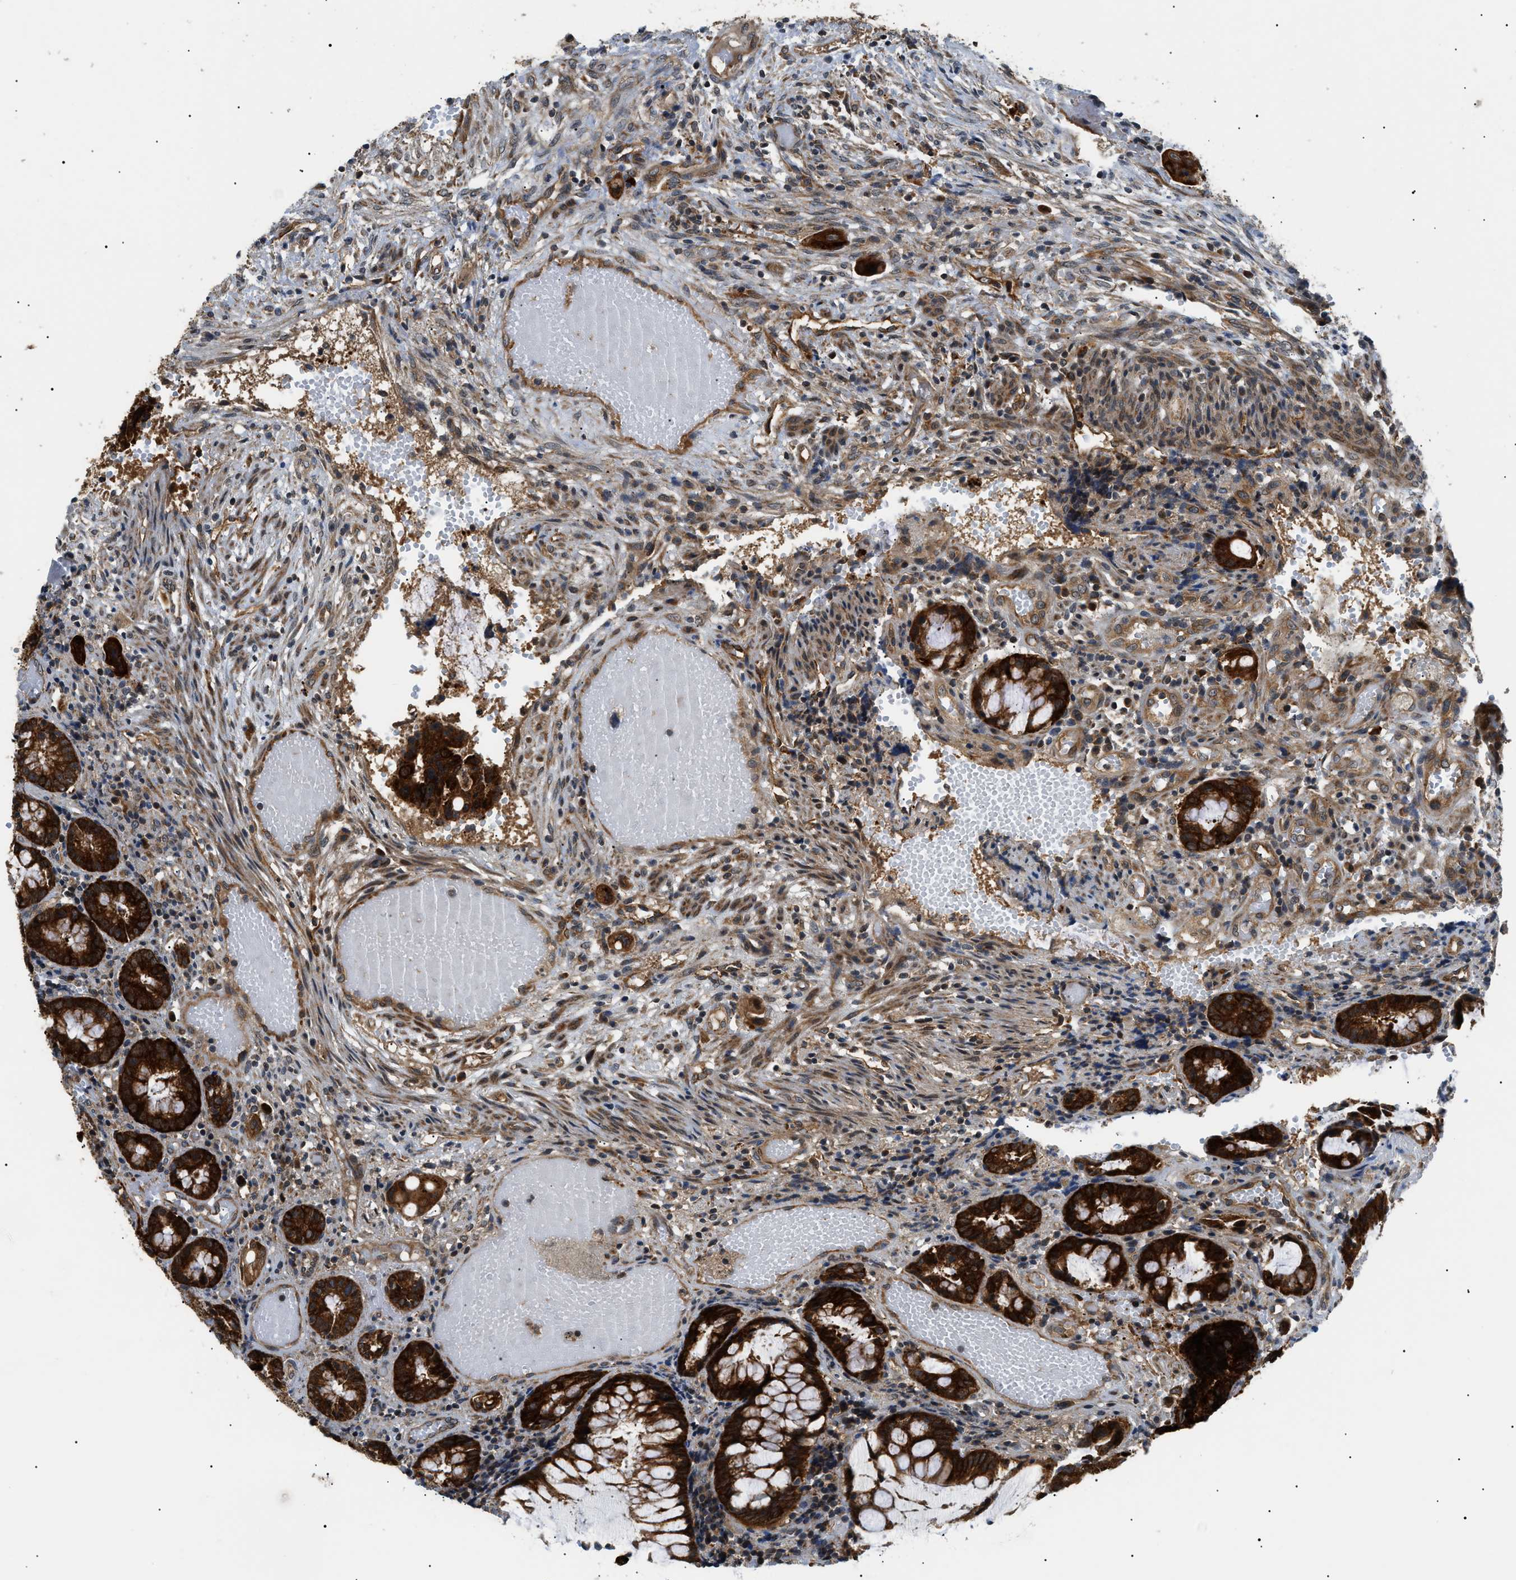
{"staining": {"intensity": "strong", "quantity": ">75%", "location": "cytoplasmic/membranous"}, "tissue": "colorectal cancer", "cell_type": "Tumor cells", "image_type": "cancer", "snomed": [{"axis": "morphology", "description": "Adenocarcinoma, NOS"}, {"axis": "topography", "description": "Colon"}], "caption": "DAB (3,3'-diaminobenzidine) immunohistochemical staining of human colorectal cancer (adenocarcinoma) exhibits strong cytoplasmic/membranous protein staining in about >75% of tumor cells. (DAB (3,3'-diaminobenzidine) = brown stain, brightfield microscopy at high magnification).", "gene": "SRPK1", "patient": {"sex": "female", "age": 57}}